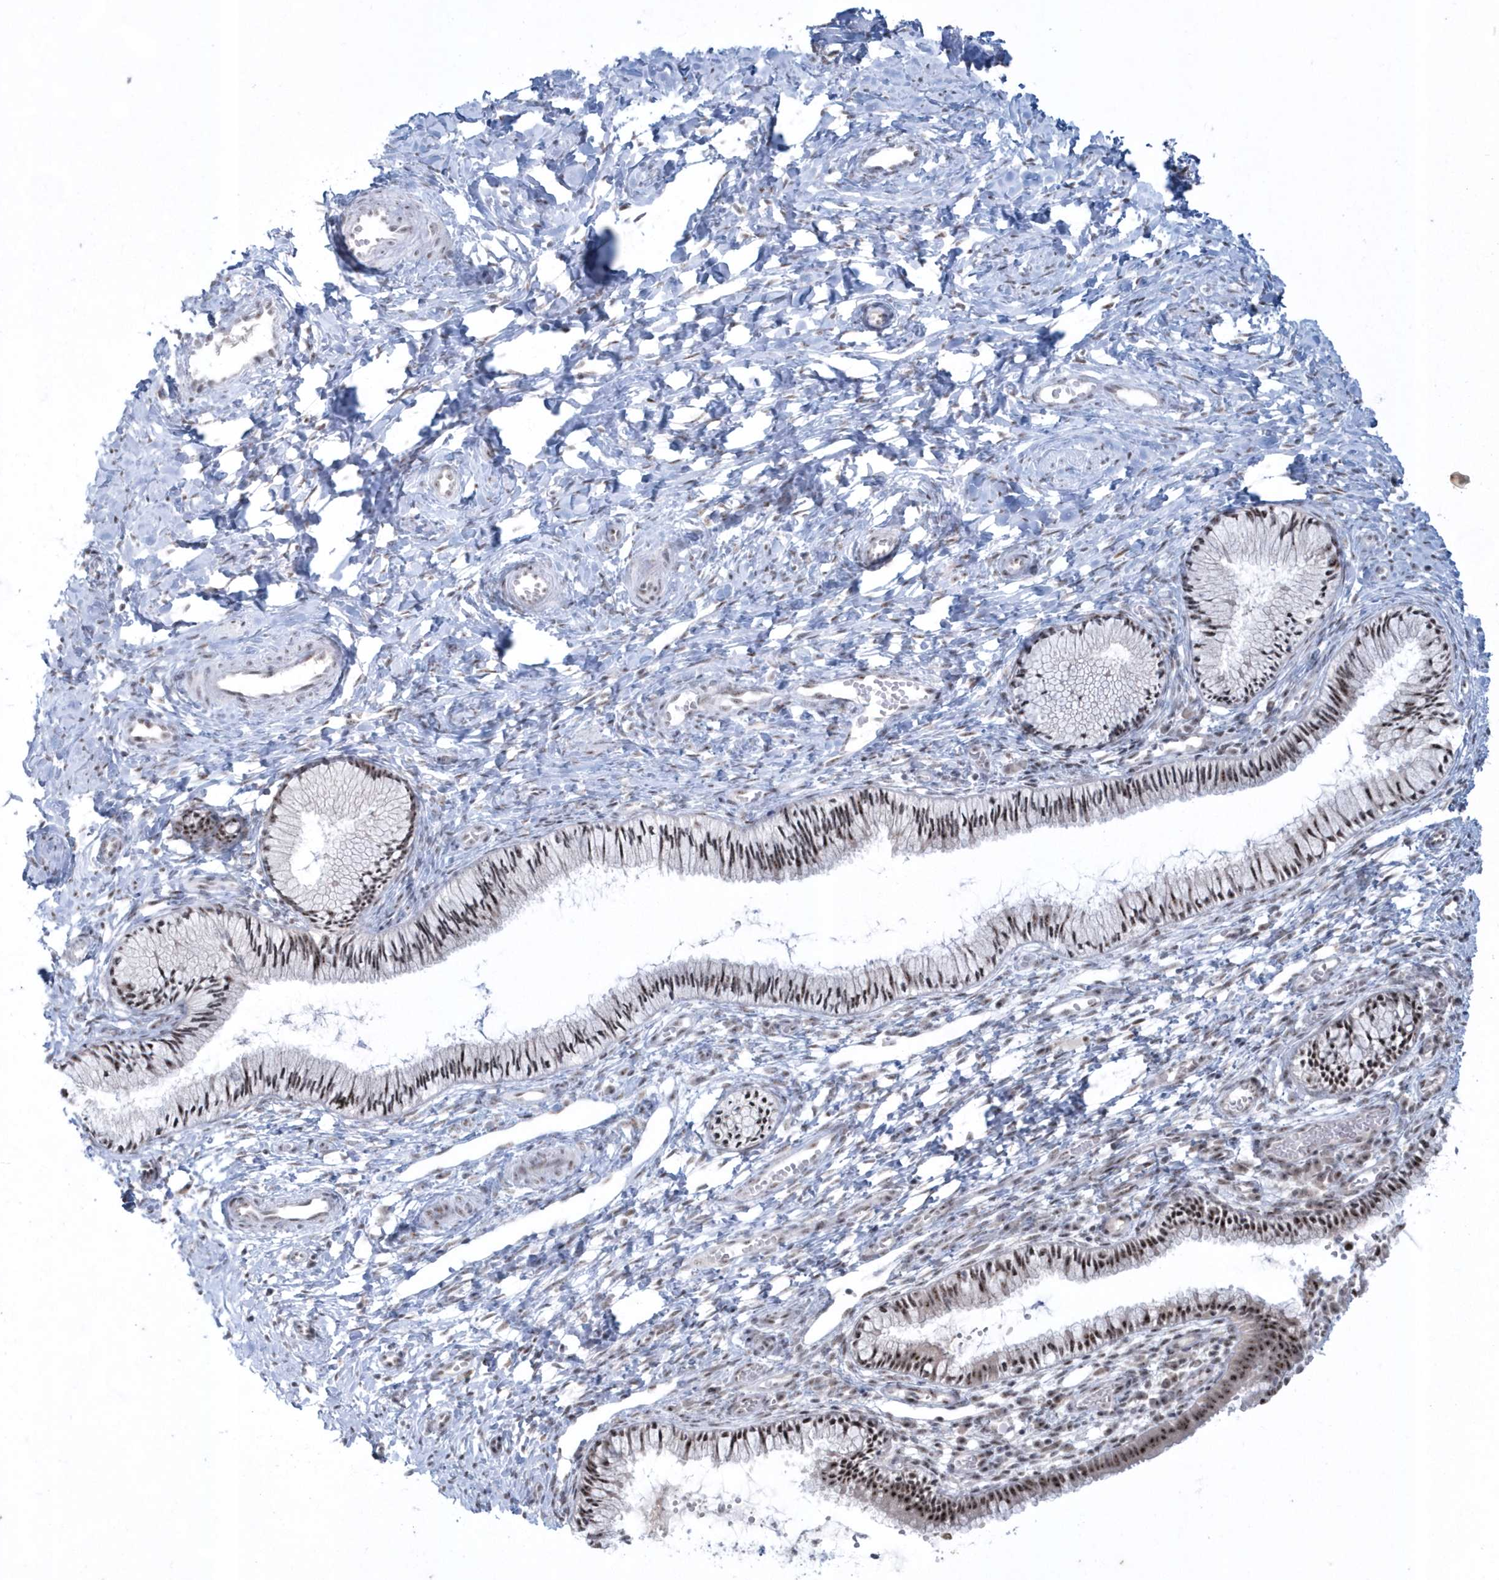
{"staining": {"intensity": "moderate", "quantity": "<25%", "location": "nuclear"}, "tissue": "cervix", "cell_type": "Glandular cells", "image_type": "normal", "snomed": [{"axis": "morphology", "description": "Normal tissue, NOS"}, {"axis": "topography", "description": "Cervix"}], "caption": "Protein staining displays moderate nuclear positivity in approximately <25% of glandular cells in benign cervix.", "gene": "KDM6B", "patient": {"sex": "female", "age": 27}}